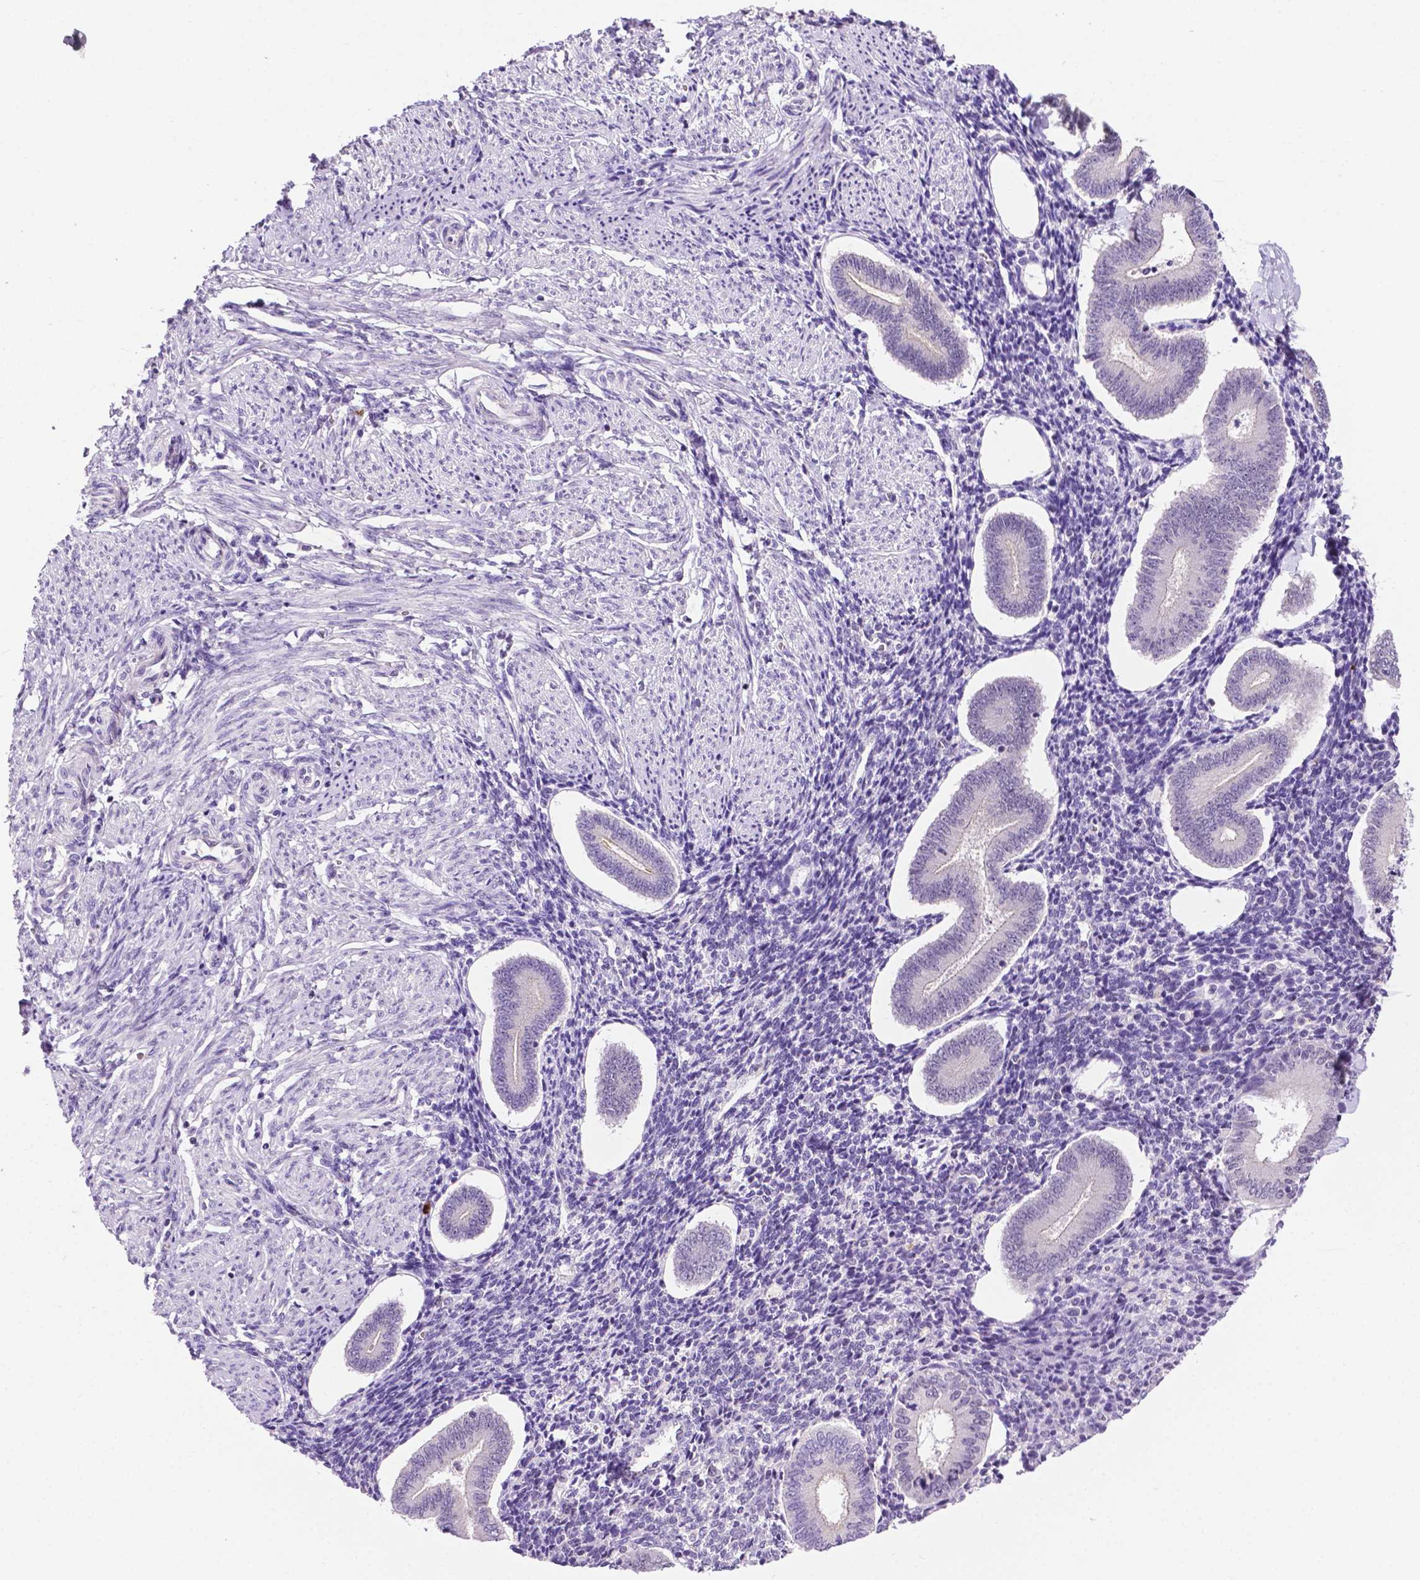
{"staining": {"intensity": "negative", "quantity": "none", "location": "none"}, "tissue": "endometrium", "cell_type": "Cells in endometrial stroma", "image_type": "normal", "snomed": [{"axis": "morphology", "description": "Normal tissue, NOS"}, {"axis": "topography", "description": "Endometrium"}], "caption": "Image shows no protein staining in cells in endometrial stroma of normal endometrium.", "gene": "MMP27", "patient": {"sex": "female", "age": 40}}